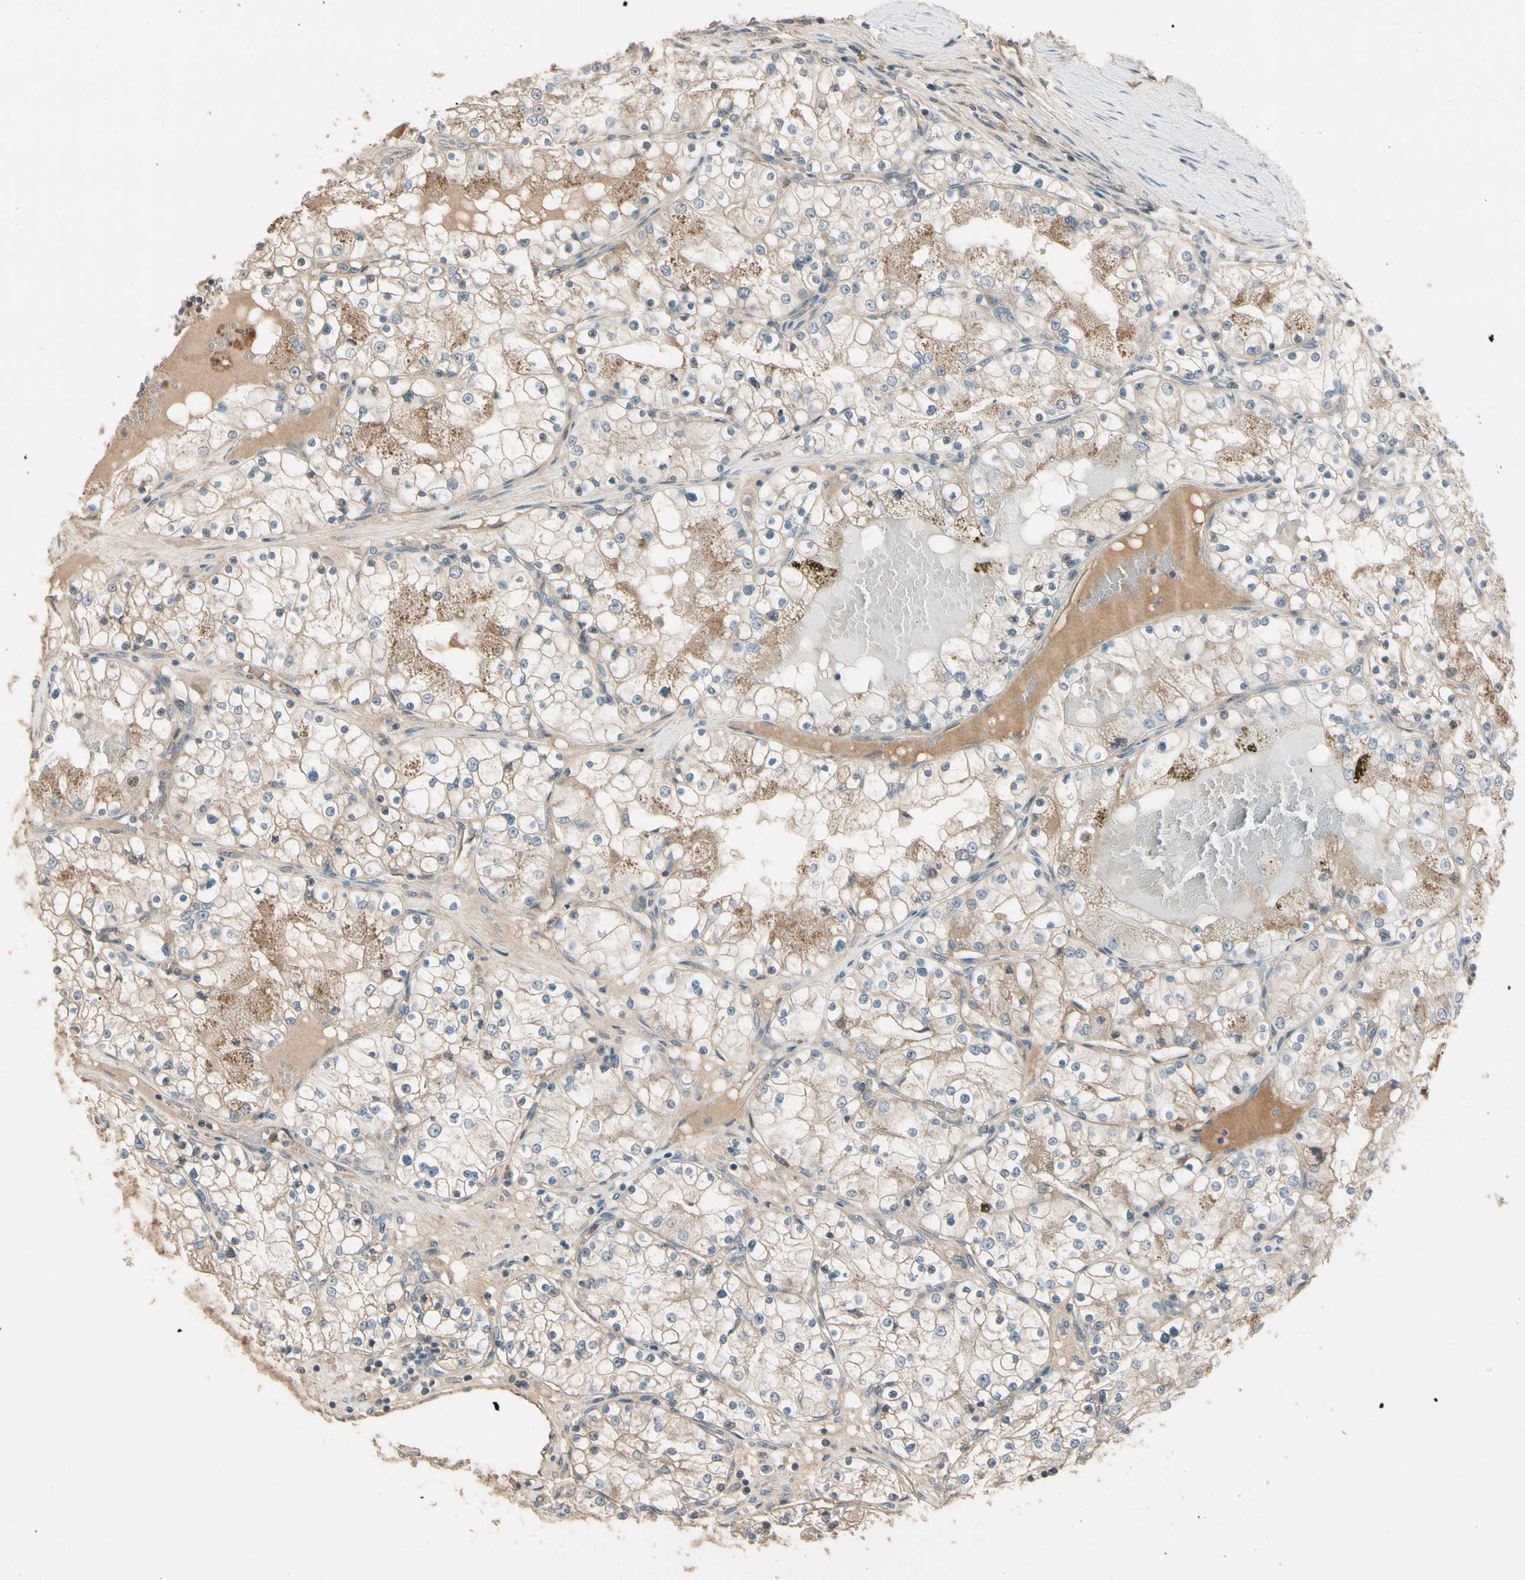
{"staining": {"intensity": "weak", "quantity": "25%-75%", "location": "cytoplasmic/membranous"}, "tissue": "renal cancer", "cell_type": "Tumor cells", "image_type": "cancer", "snomed": [{"axis": "morphology", "description": "Adenocarcinoma, NOS"}, {"axis": "topography", "description": "Kidney"}], "caption": "An image of human renal cancer (adenocarcinoma) stained for a protein exhibits weak cytoplasmic/membranous brown staining in tumor cells. (DAB (3,3'-diaminobenzidine) IHC with brightfield microscopy, high magnification).", "gene": "TNFRSF21", "patient": {"sex": "male", "age": 68}}